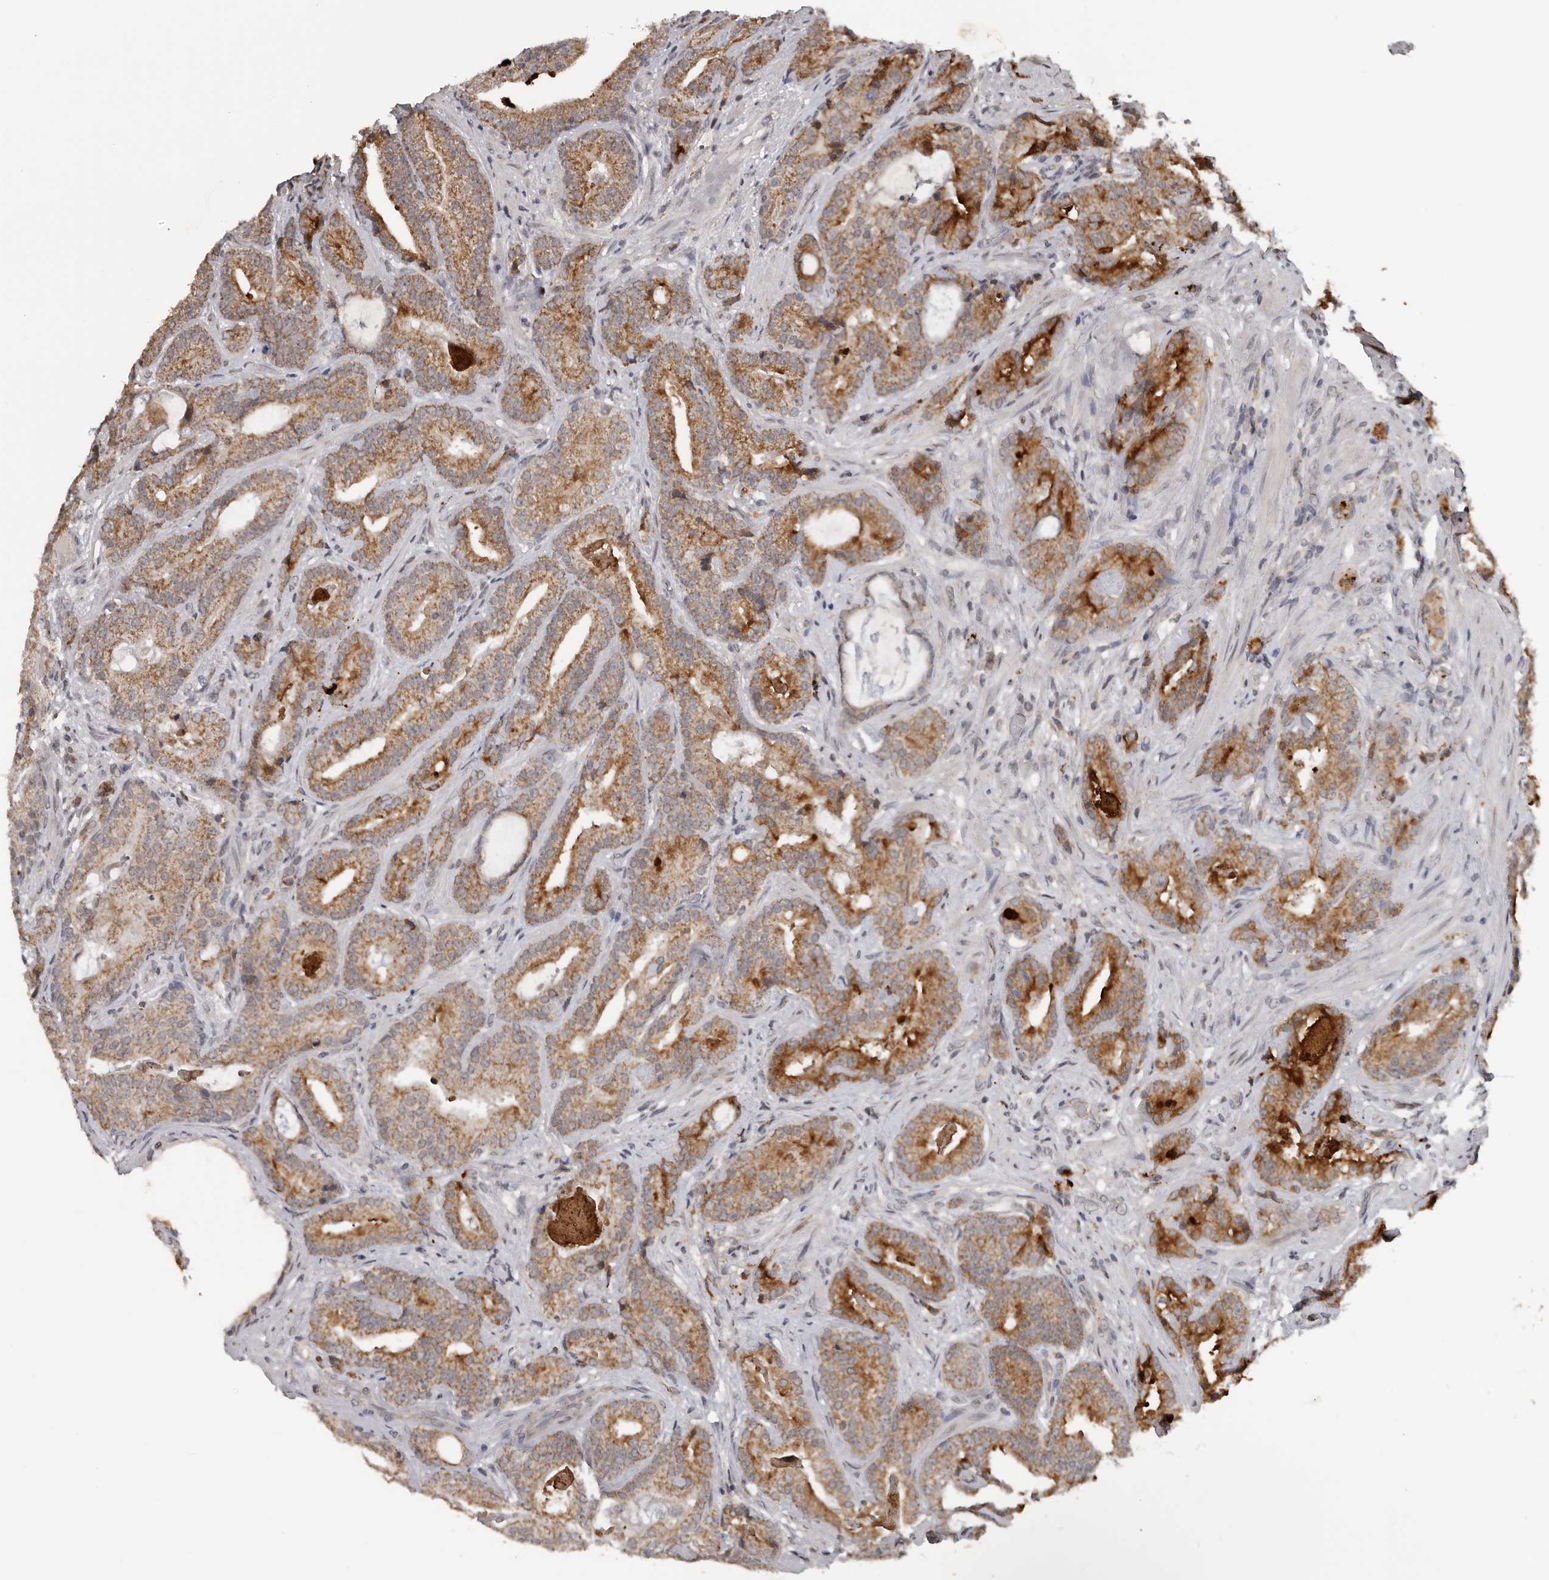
{"staining": {"intensity": "moderate", "quantity": ">75%", "location": "cytoplasmic/membranous"}, "tissue": "prostate cancer", "cell_type": "Tumor cells", "image_type": "cancer", "snomed": [{"axis": "morphology", "description": "Adenocarcinoma, Low grade"}, {"axis": "topography", "description": "Prostate"}], "caption": "Protein analysis of prostate cancer (low-grade adenocarcinoma) tissue demonstrates moderate cytoplasmic/membranous expression in approximately >75% of tumor cells.", "gene": "MOGAT2", "patient": {"sex": "male", "age": 67}}